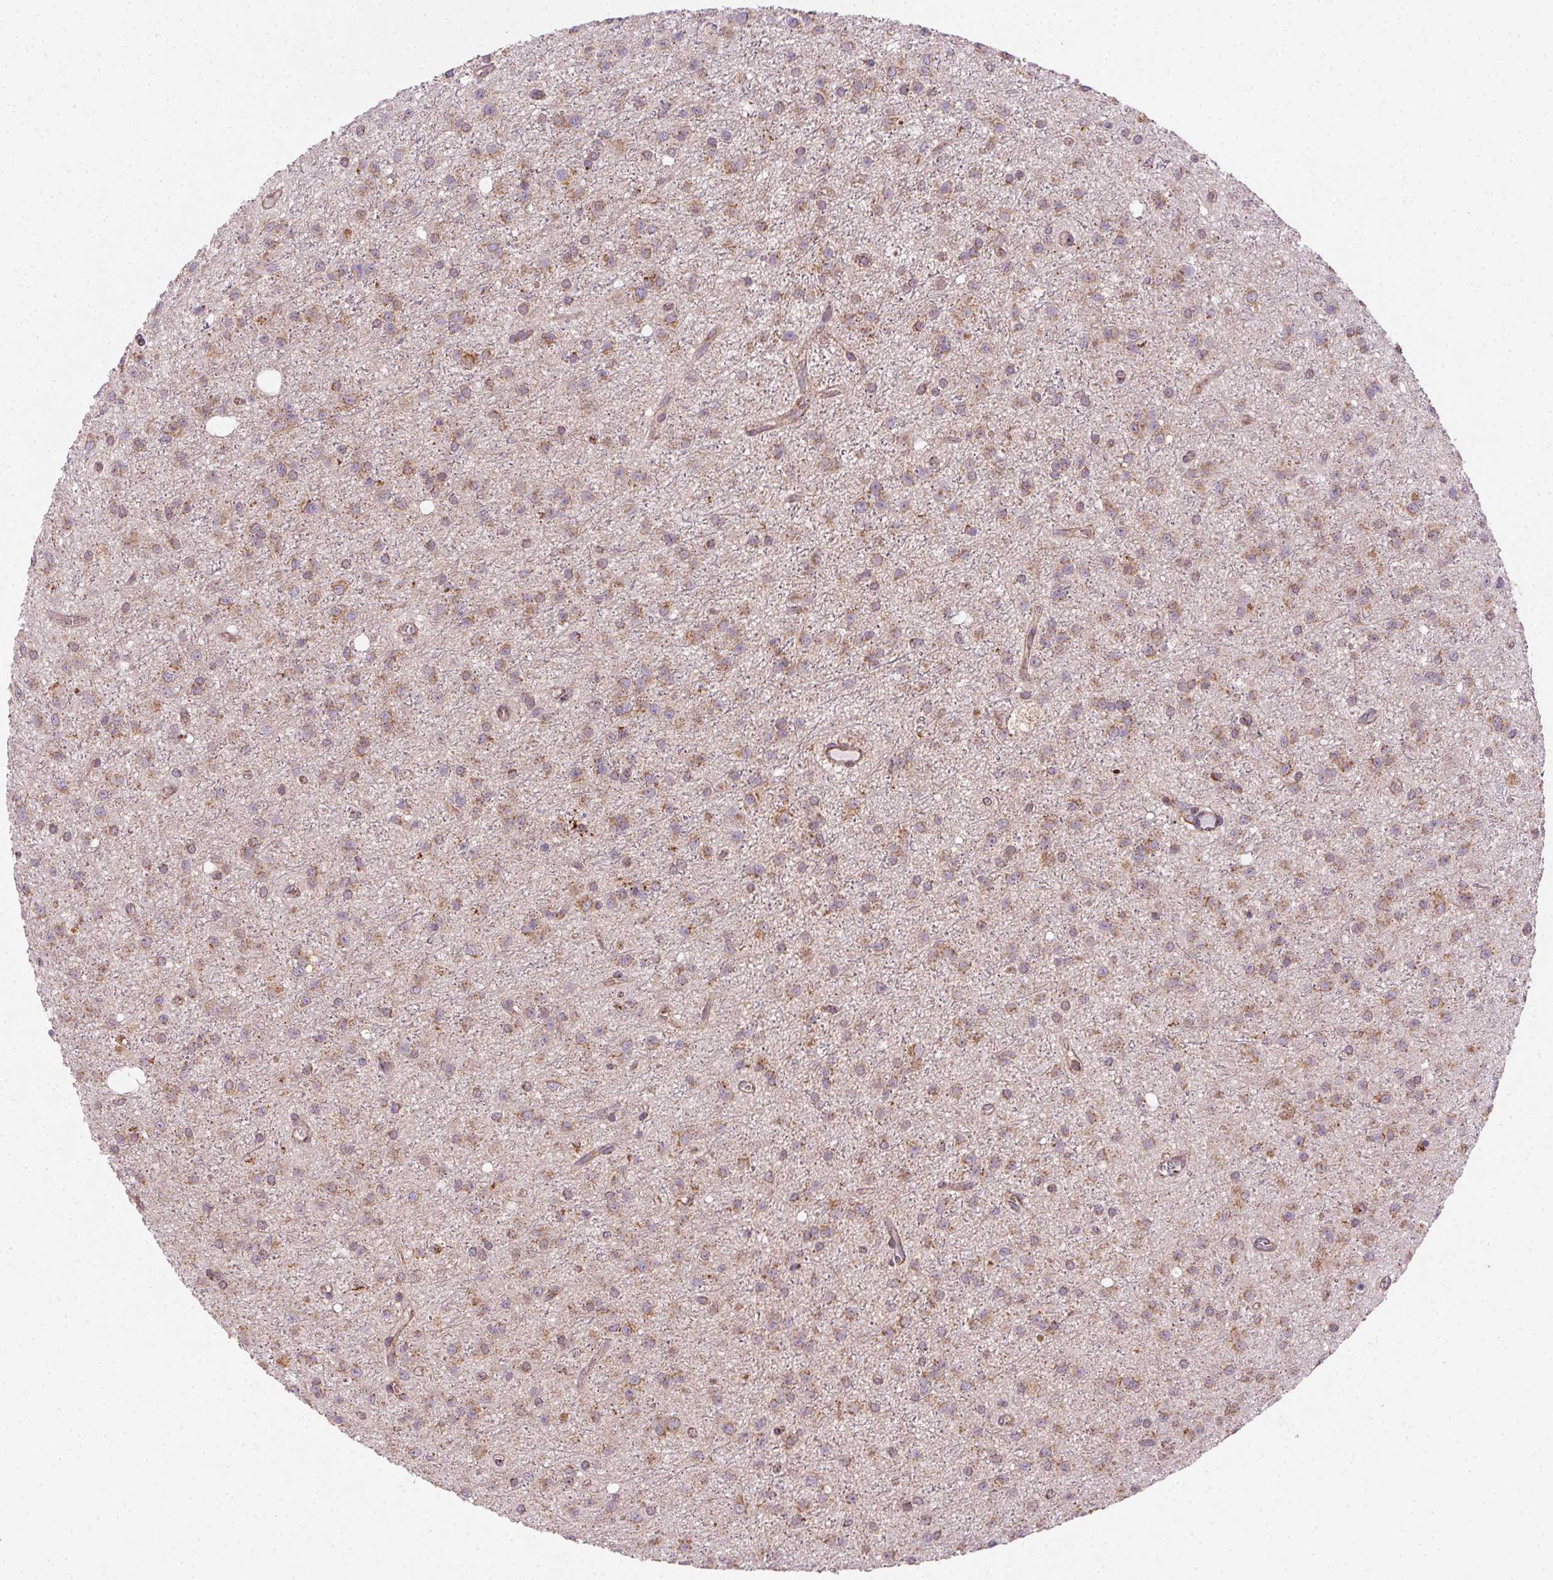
{"staining": {"intensity": "moderate", "quantity": ">75%", "location": "cytoplasmic/membranous"}, "tissue": "glioma", "cell_type": "Tumor cells", "image_type": "cancer", "snomed": [{"axis": "morphology", "description": "Glioma, malignant, Low grade"}, {"axis": "topography", "description": "Brain"}], "caption": "A medium amount of moderate cytoplasmic/membranous staining is seen in approximately >75% of tumor cells in glioma tissue.", "gene": "CLPB", "patient": {"sex": "male", "age": 27}}